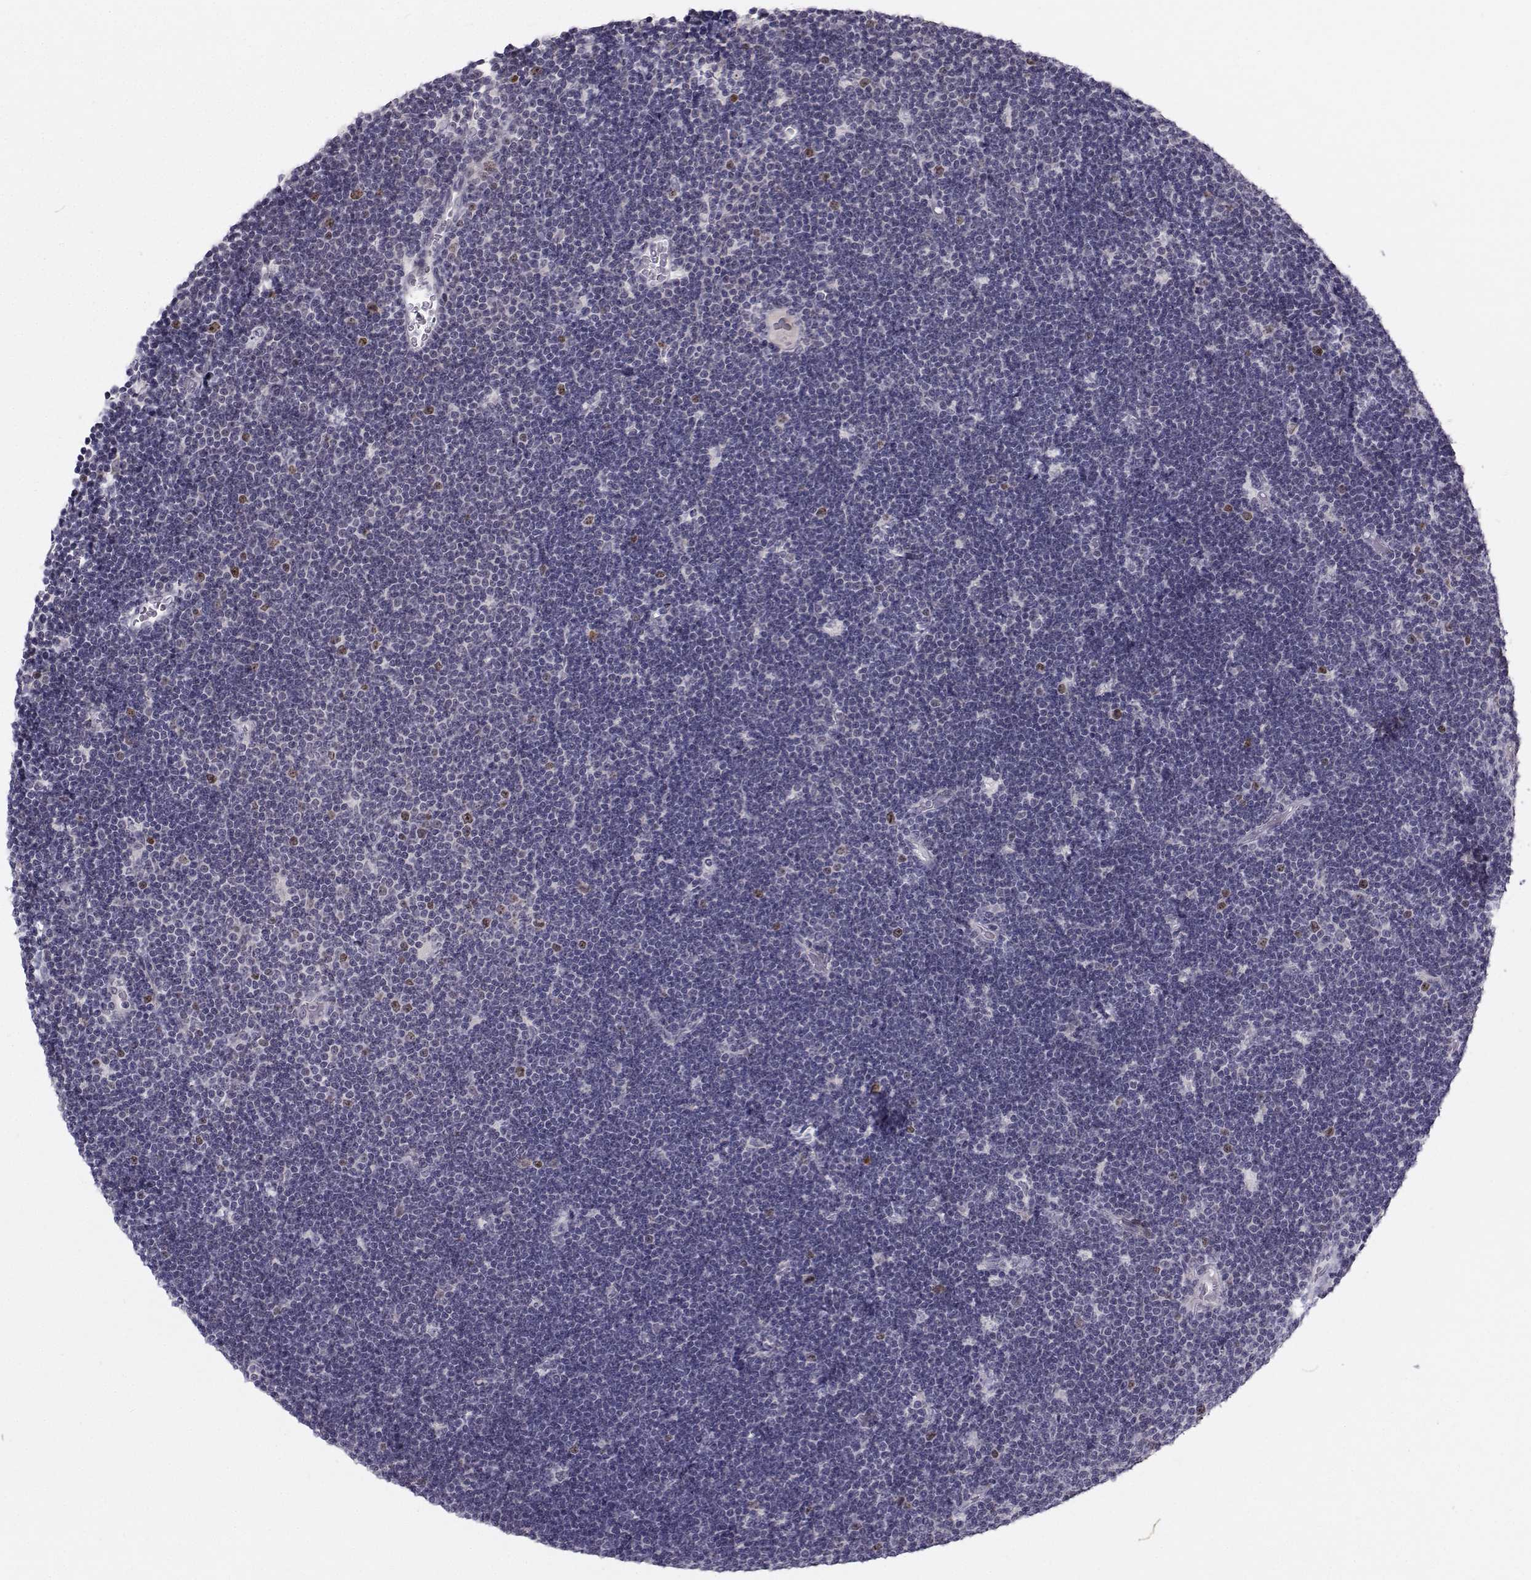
{"staining": {"intensity": "negative", "quantity": "none", "location": "none"}, "tissue": "lymphoma", "cell_type": "Tumor cells", "image_type": "cancer", "snomed": [{"axis": "morphology", "description": "Malignant lymphoma, non-Hodgkin's type, Low grade"}, {"axis": "topography", "description": "Brain"}], "caption": "A high-resolution image shows IHC staining of malignant lymphoma, non-Hodgkin's type (low-grade), which demonstrates no significant positivity in tumor cells.", "gene": "LRP8", "patient": {"sex": "female", "age": 66}}